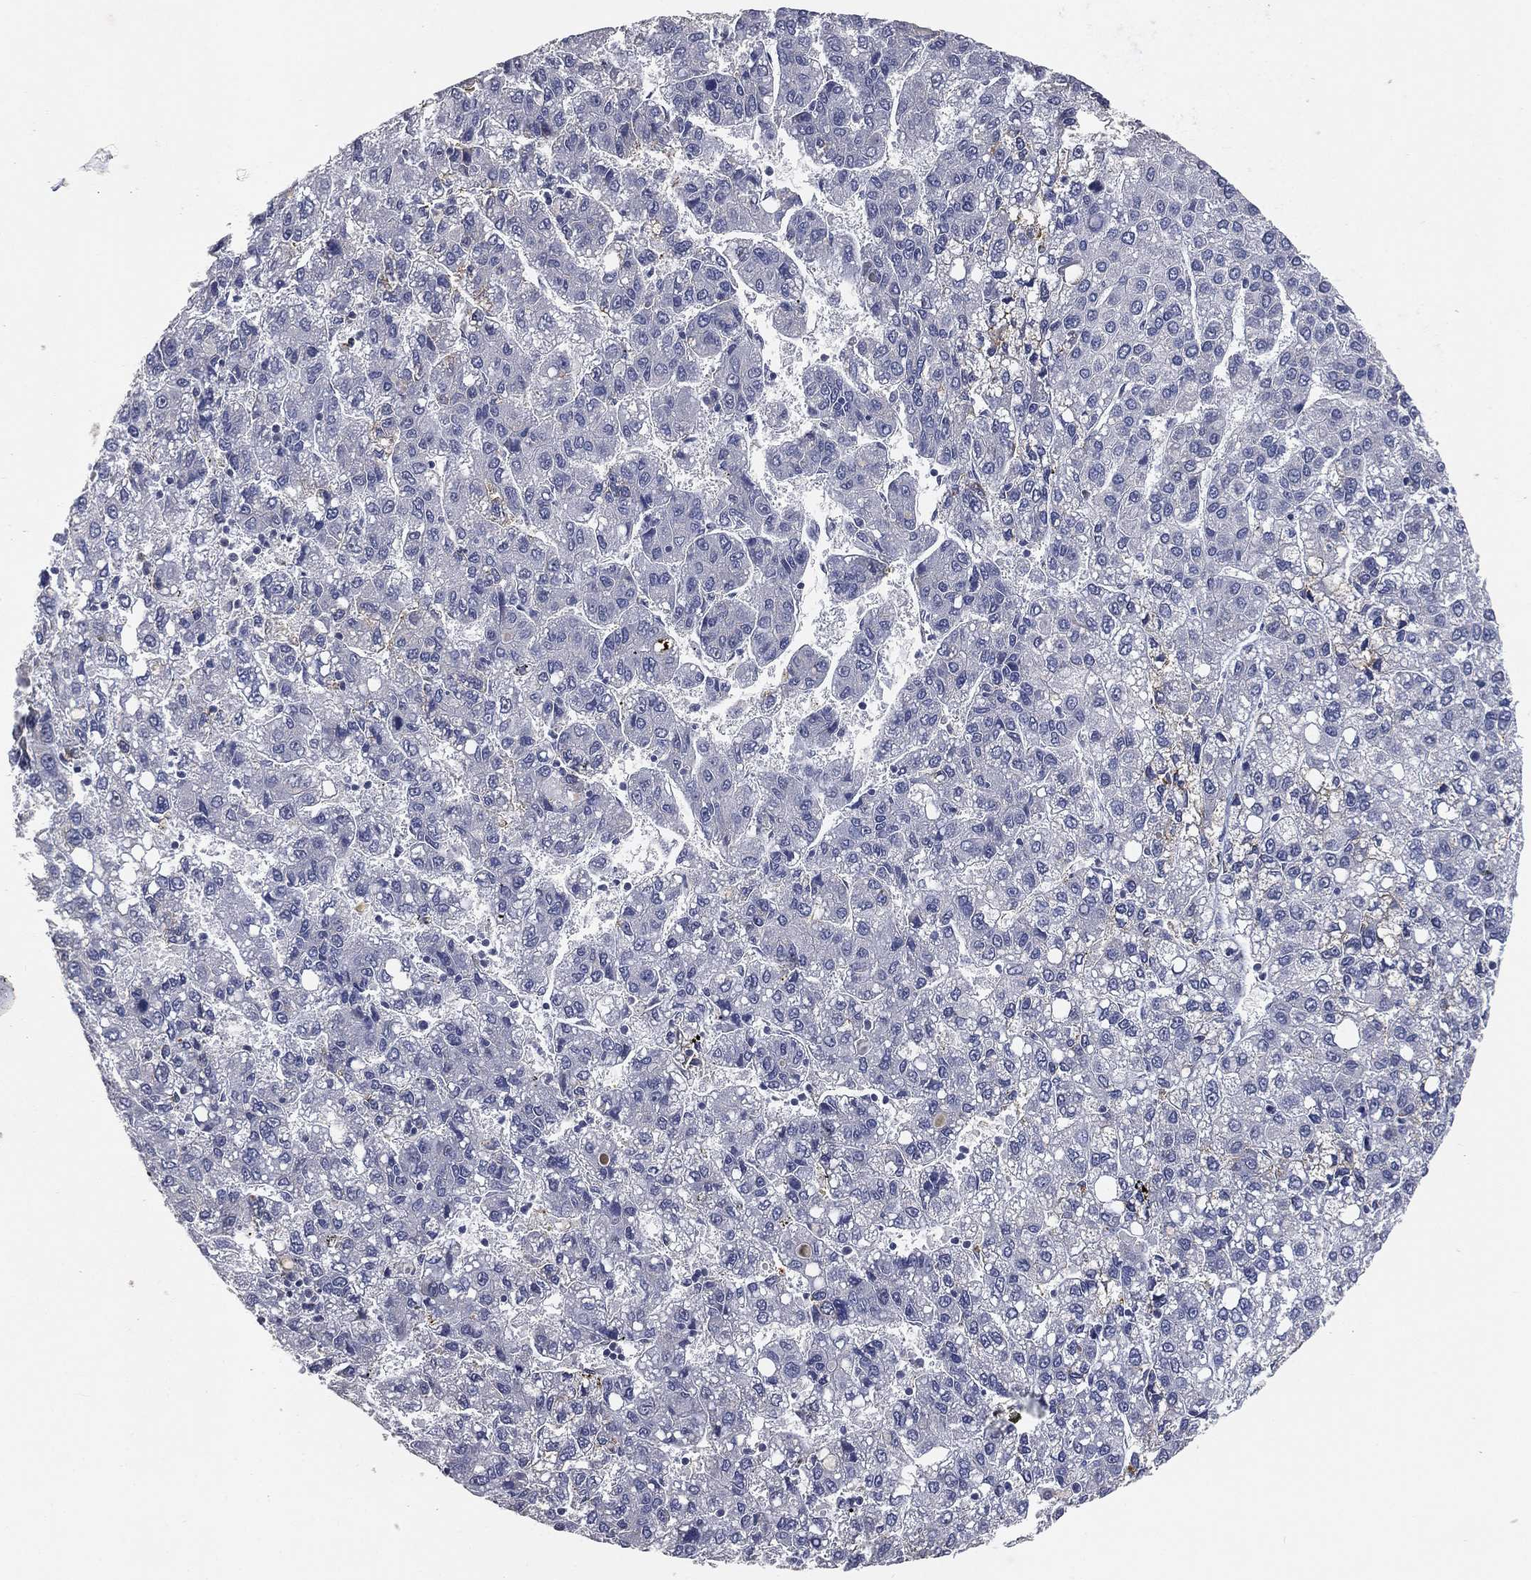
{"staining": {"intensity": "negative", "quantity": "none", "location": "none"}, "tissue": "liver cancer", "cell_type": "Tumor cells", "image_type": "cancer", "snomed": [{"axis": "morphology", "description": "Carcinoma, Hepatocellular, NOS"}, {"axis": "topography", "description": "Liver"}], "caption": "DAB (3,3'-diaminobenzidine) immunohistochemical staining of human hepatocellular carcinoma (liver) shows no significant staining in tumor cells.", "gene": "TICAM1", "patient": {"sex": "female", "age": 82}}